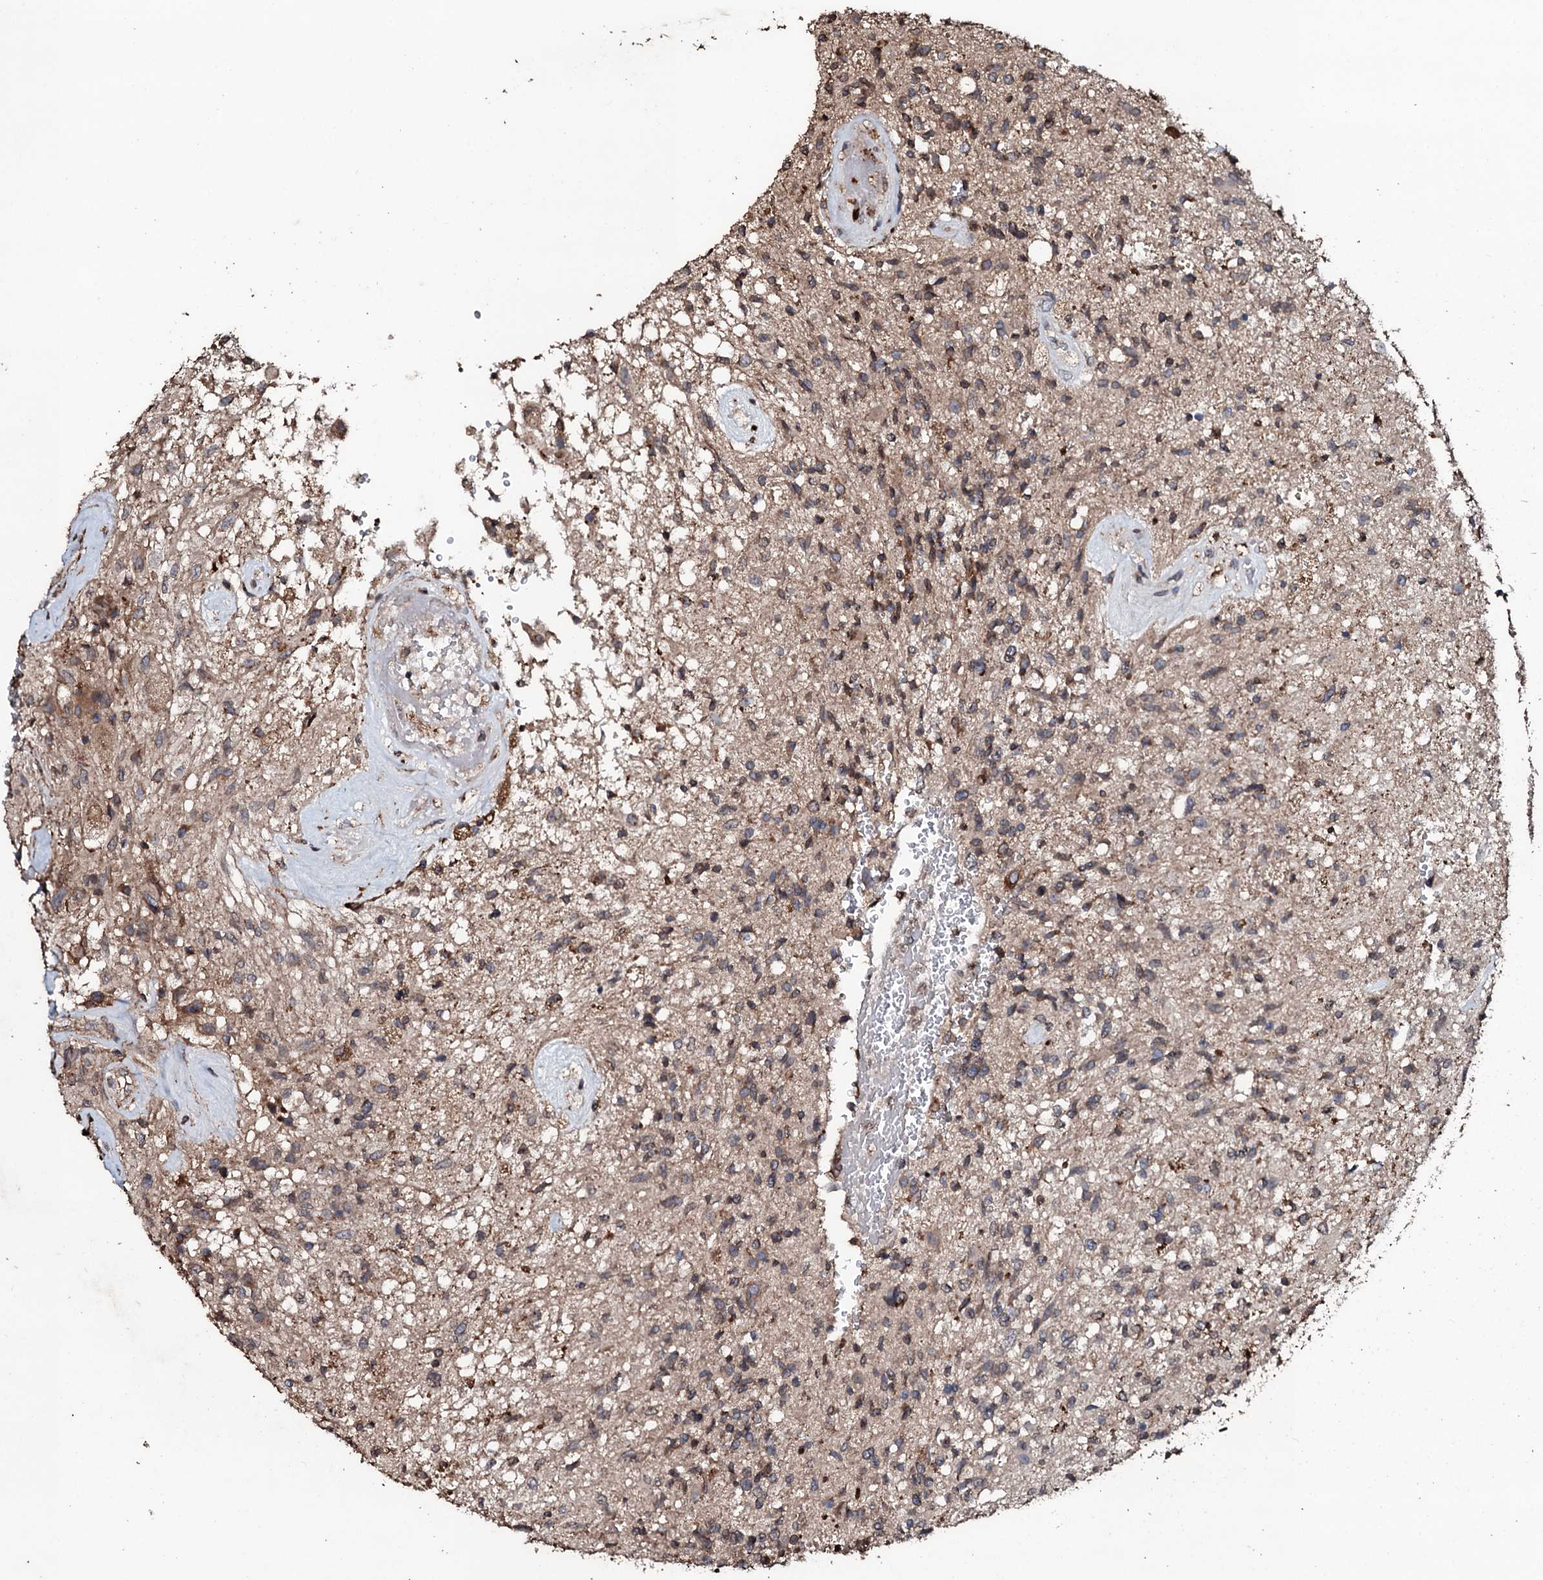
{"staining": {"intensity": "moderate", "quantity": ">75%", "location": "cytoplasmic/membranous"}, "tissue": "glioma", "cell_type": "Tumor cells", "image_type": "cancer", "snomed": [{"axis": "morphology", "description": "Glioma, malignant, High grade"}, {"axis": "topography", "description": "Brain"}], "caption": "A high-resolution micrograph shows immunohistochemistry staining of glioma, which displays moderate cytoplasmic/membranous expression in about >75% of tumor cells.", "gene": "SDHAF2", "patient": {"sex": "male", "age": 56}}